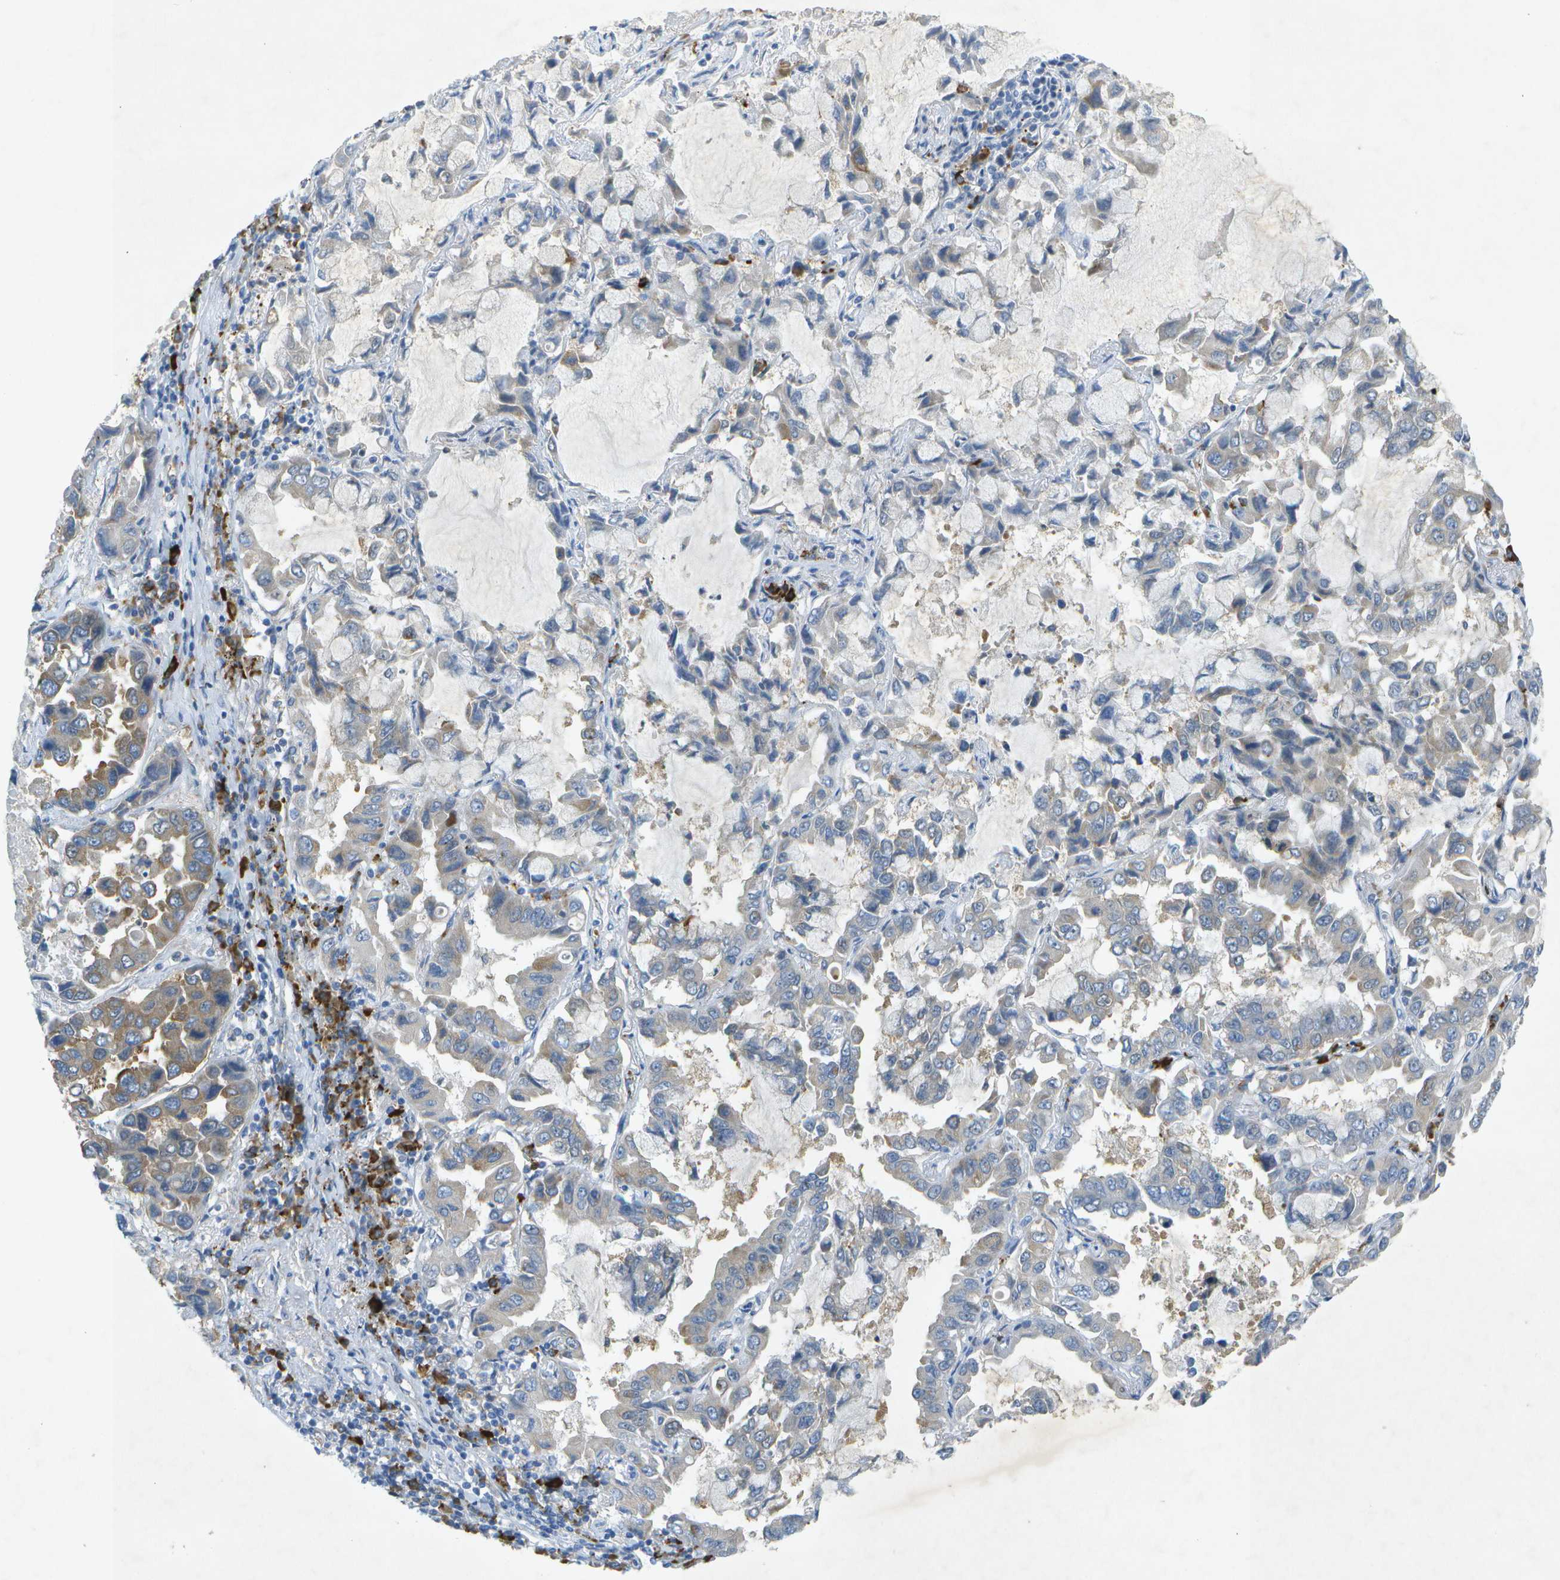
{"staining": {"intensity": "weak", "quantity": "25%-75%", "location": "cytoplasmic/membranous"}, "tissue": "lung cancer", "cell_type": "Tumor cells", "image_type": "cancer", "snomed": [{"axis": "morphology", "description": "Adenocarcinoma, NOS"}, {"axis": "topography", "description": "Lung"}], "caption": "Immunohistochemical staining of human lung cancer shows low levels of weak cytoplasmic/membranous staining in about 25%-75% of tumor cells. Immunohistochemistry (ihc) stains the protein in brown and the nuclei are stained blue.", "gene": "WNK2", "patient": {"sex": "male", "age": 64}}